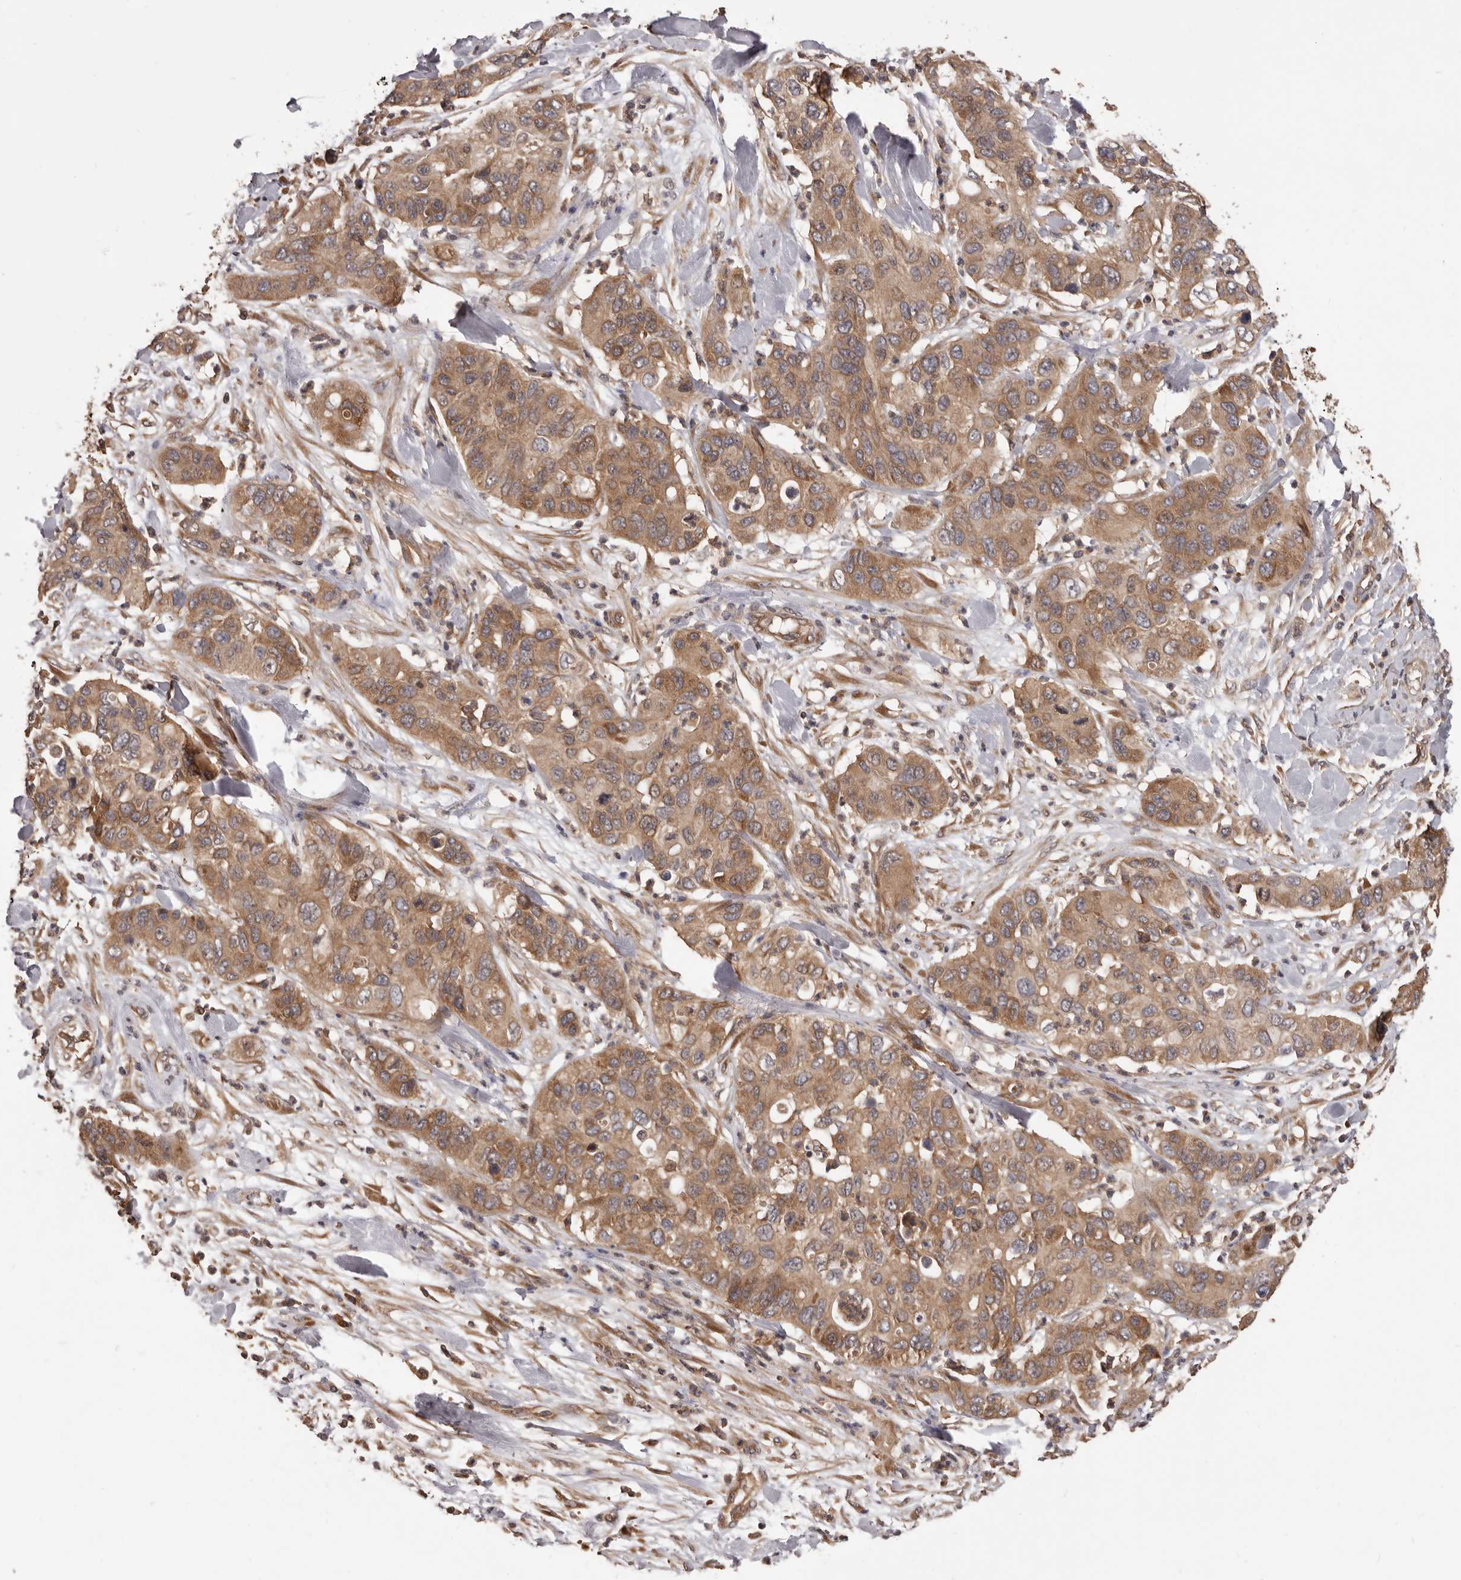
{"staining": {"intensity": "moderate", "quantity": ">75%", "location": "cytoplasmic/membranous"}, "tissue": "pancreatic cancer", "cell_type": "Tumor cells", "image_type": "cancer", "snomed": [{"axis": "morphology", "description": "Adenocarcinoma, NOS"}, {"axis": "topography", "description": "Pancreas"}], "caption": "Pancreatic cancer stained for a protein (brown) shows moderate cytoplasmic/membranous positive staining in approximately >75% of tumor cells.", "gene": "HBS1L", "patient": {"sex": "female", "age": 71}}